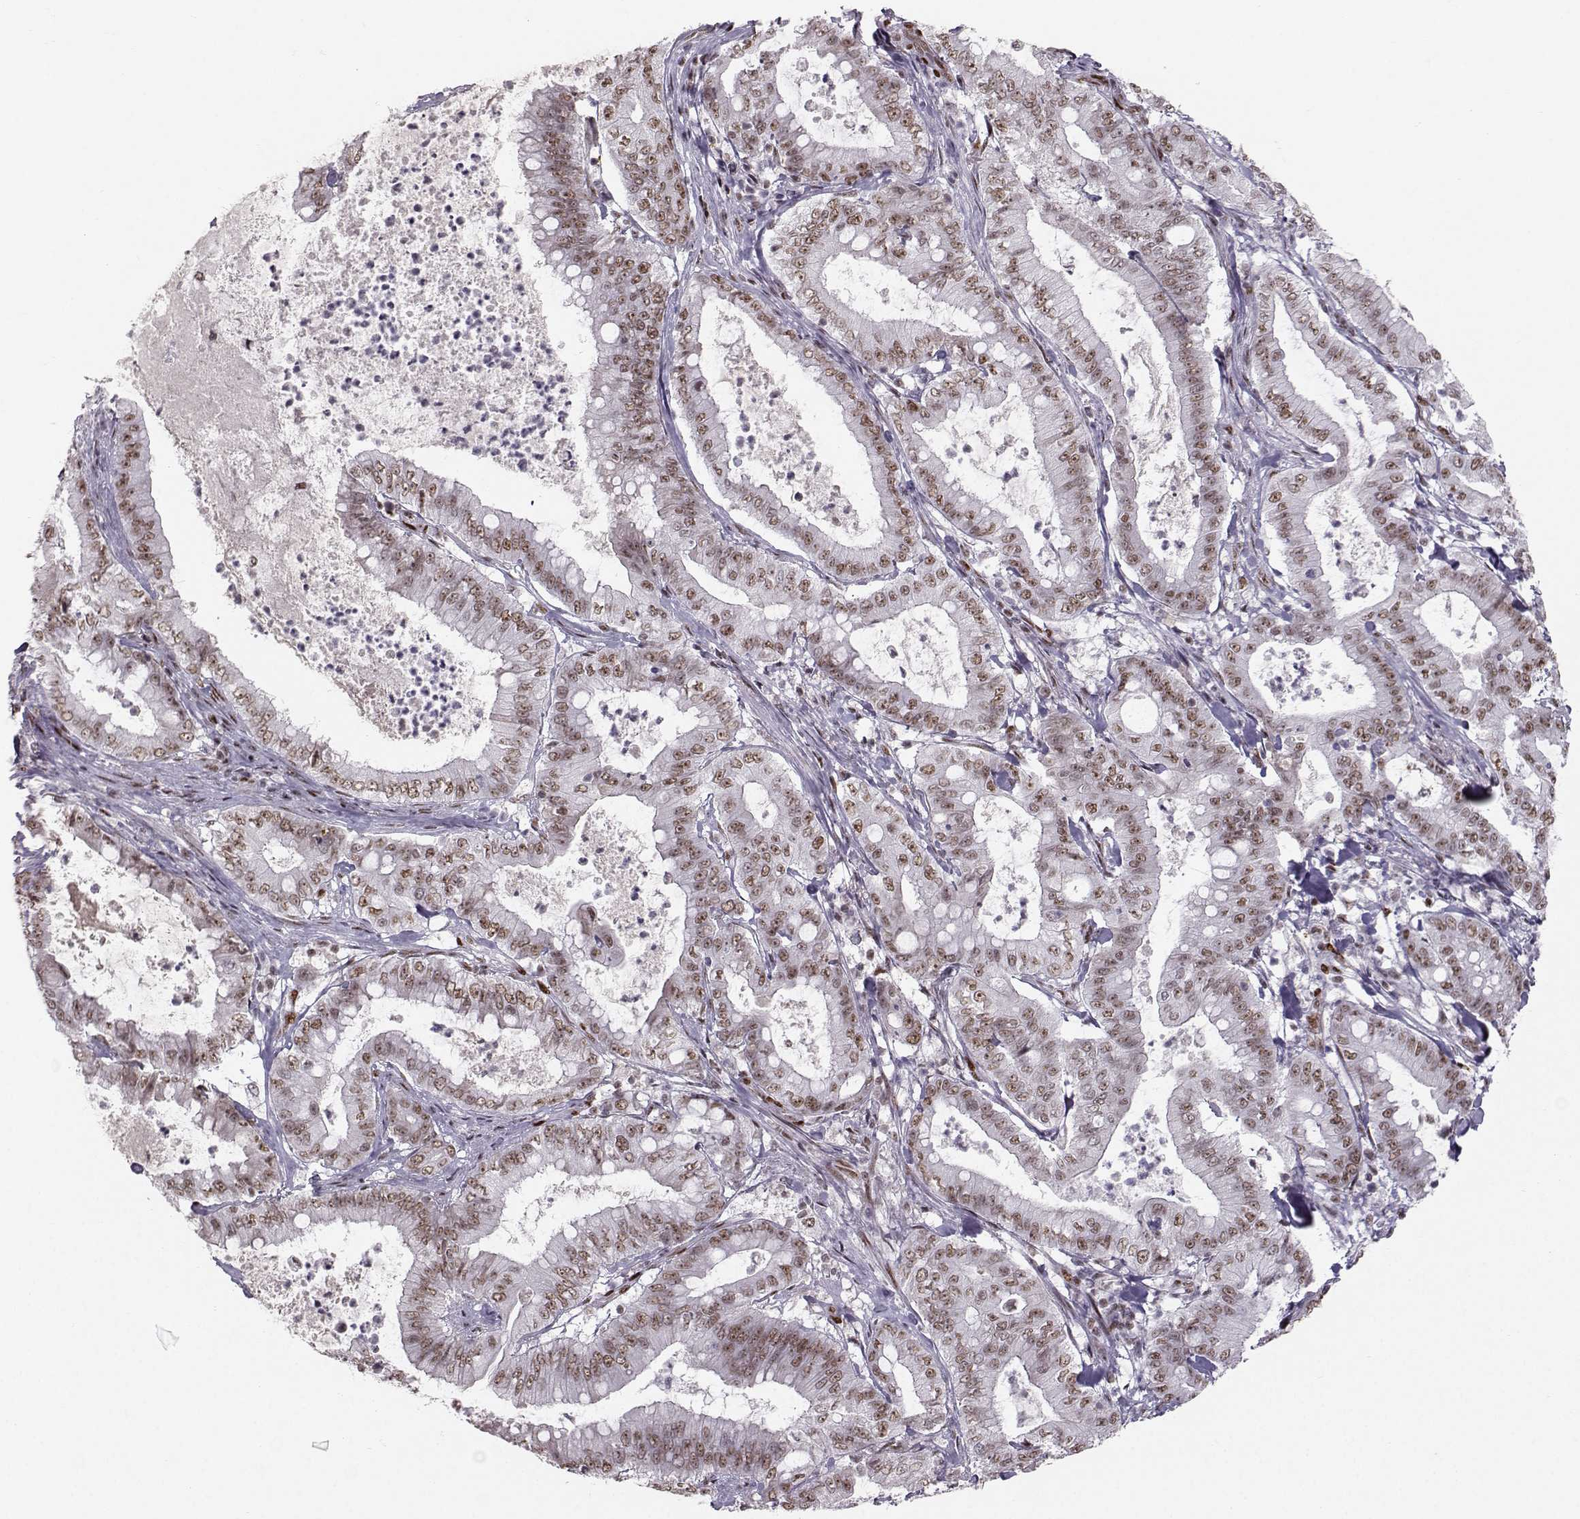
{"staining": {"intensity": "moderate", "quantity": "25%-75%", "location": "nuclear"}, "tissue": "pancreatic cancer", "cell_type": "Tumor cells", "image_type": "cancer", "snomed": [{"axis": "morphology", "description": "Adenocarcinoma, NOS"}, {"axis": "topography", "description": "Pancreas"}], "caption": "Protein positivity by immunohistochemistry displays moderate nuclear positivity in about 25%-75% of tumor cells in pancreatic cancer (adenocarcinoma).", "gene": "SNAPC2", "patient": {"sex": "male", "age": 71}}